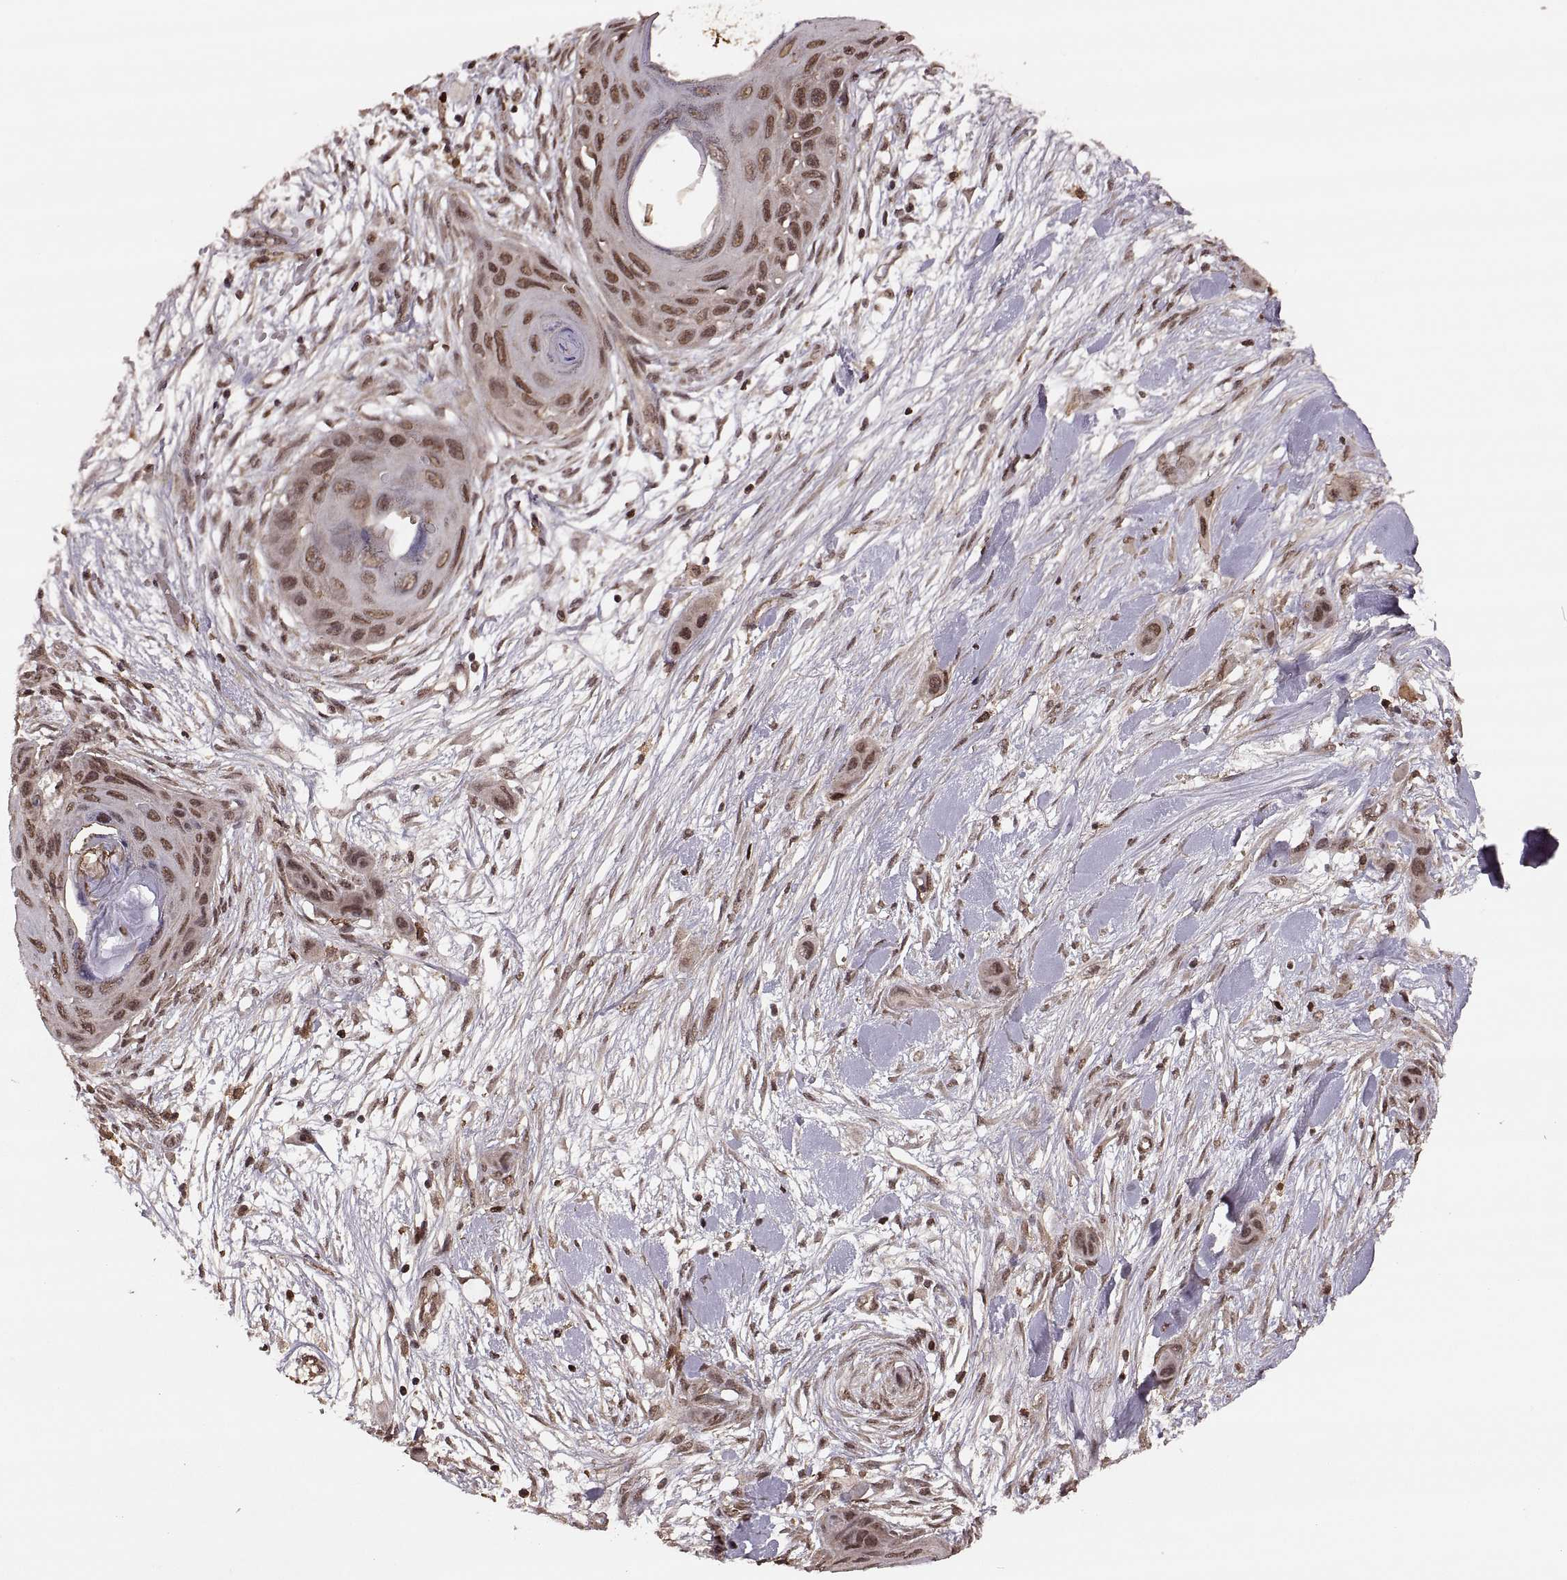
{"staining": {"intensity": "strong", "quantity": "25%-75%", "location": "nuclear"}, "tissue": "skin cancer", "cell_type": "Tumor cells", "image_type": "cancer", "snomed": [{"axis": "morphology", "description": "Squamous cell carcinoma, NOS"}, {"axis": "topography", "description": "Skin"}], "caption": "IHC staining of skin squamous cell carcinoma, which reveals high levels of strong nuclear expression in about 25%-75% of tumor cells indicating strong nuclear protein staining. The staining was performed using DAB (3,3'-diaminobenzidine) (brown) for protein detection and nuclei were counterstained in hematoxylin (blue).", "gene": "RFT1", "patient": {"sex": "male", "age": 79}}